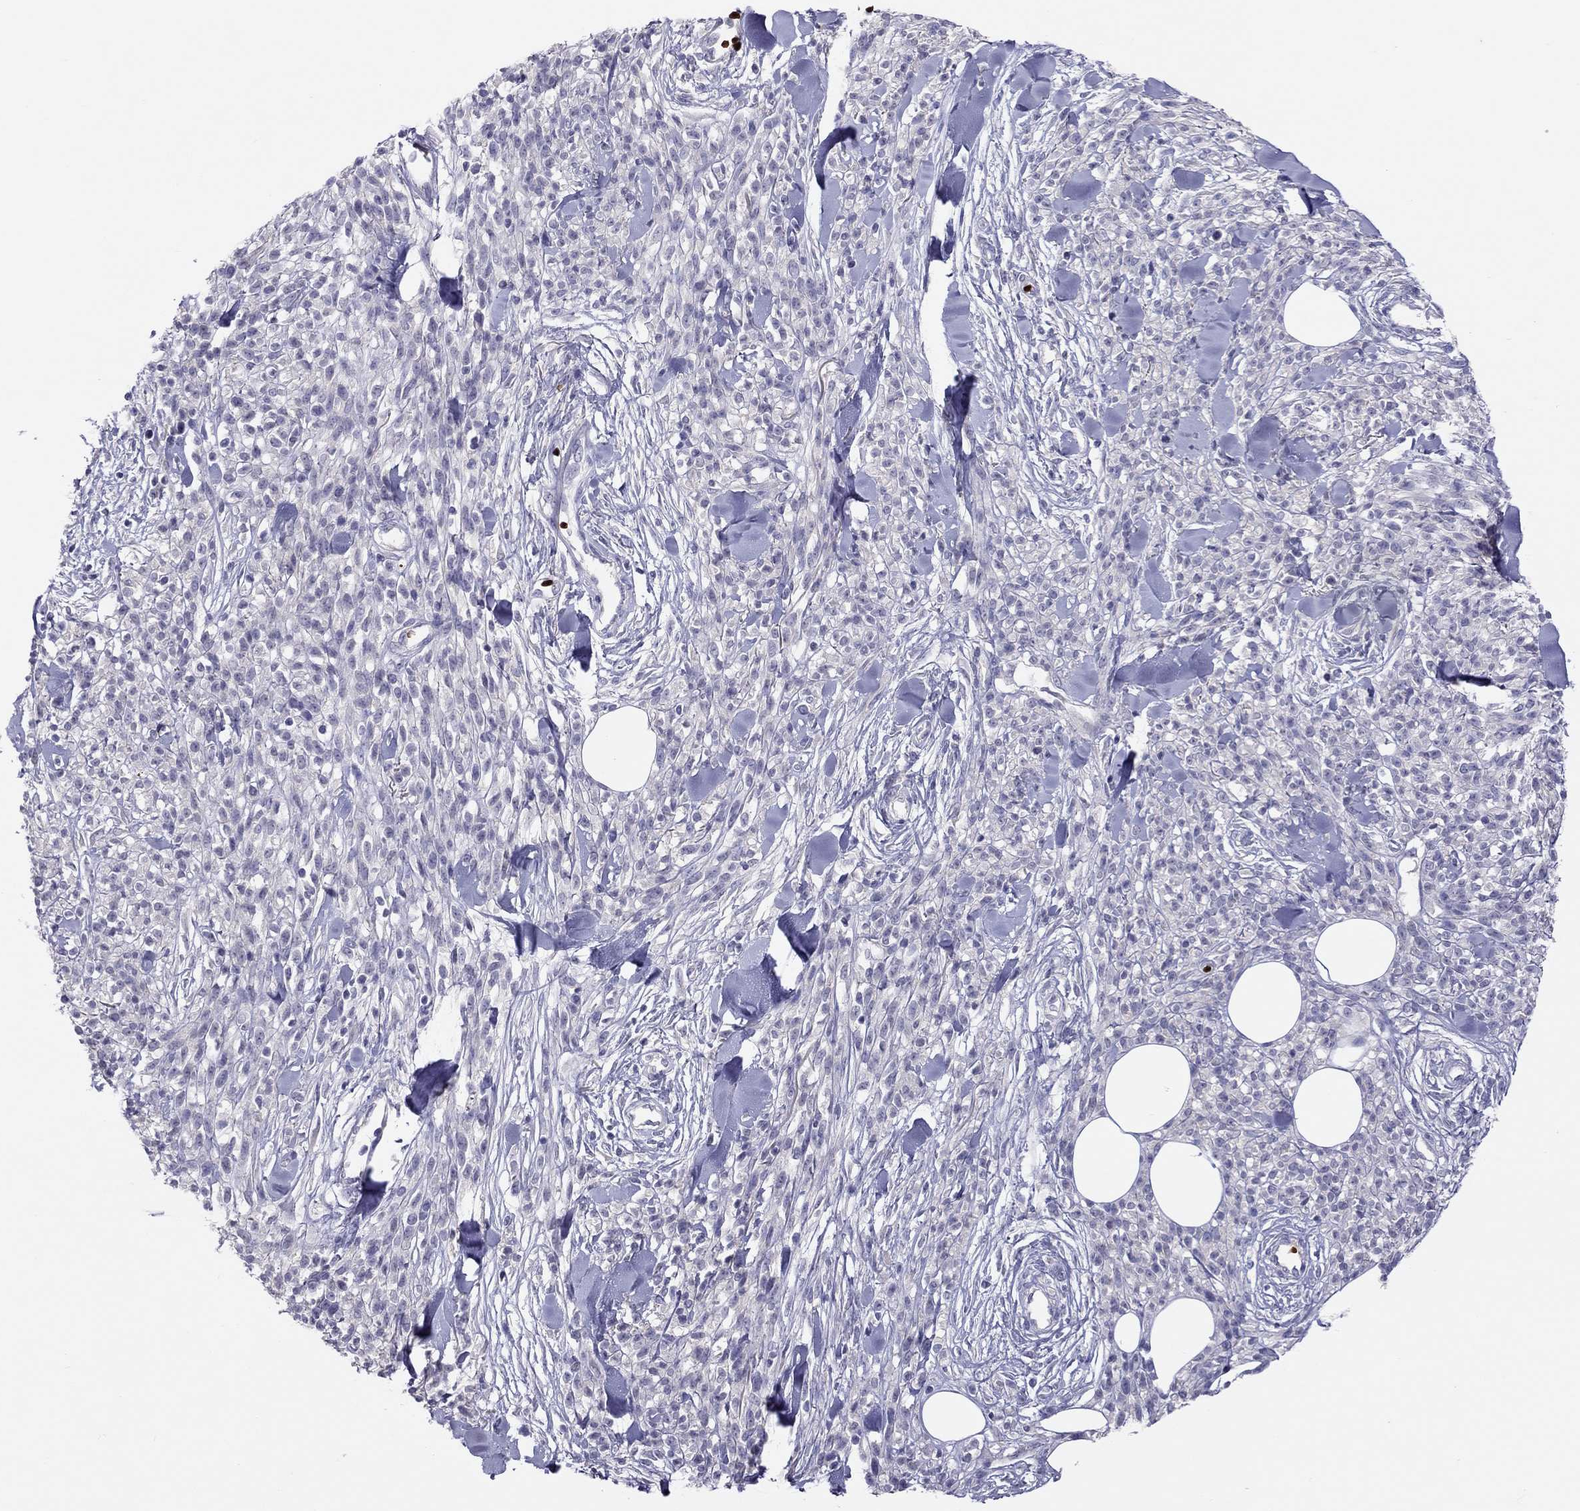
{"staining": {"intensity": "negative", "quantity": "none", "location": "none"}, "tissue": "melanoma", "cell_type": "Tumor cells", "image_type": "cancer", "snomed": [{"axis": "morphology", "description": "Malignant melanoma, NOS"}, {"axis": "topography", "description": "Skin"}, {"axis": "topography", "description": "Skin of trunk"}], "caption": "Protein analysis of melanoma demonstrates no significant expression in tumor cells. Brightfield microscopy of IHC stained with DAB (3,3'-diaminobenzidine) (brown) and hematoxylin (blue), captured at high magnification.", "gene": "FRMD1", "patient": {"sex": "male", "age": 74}}